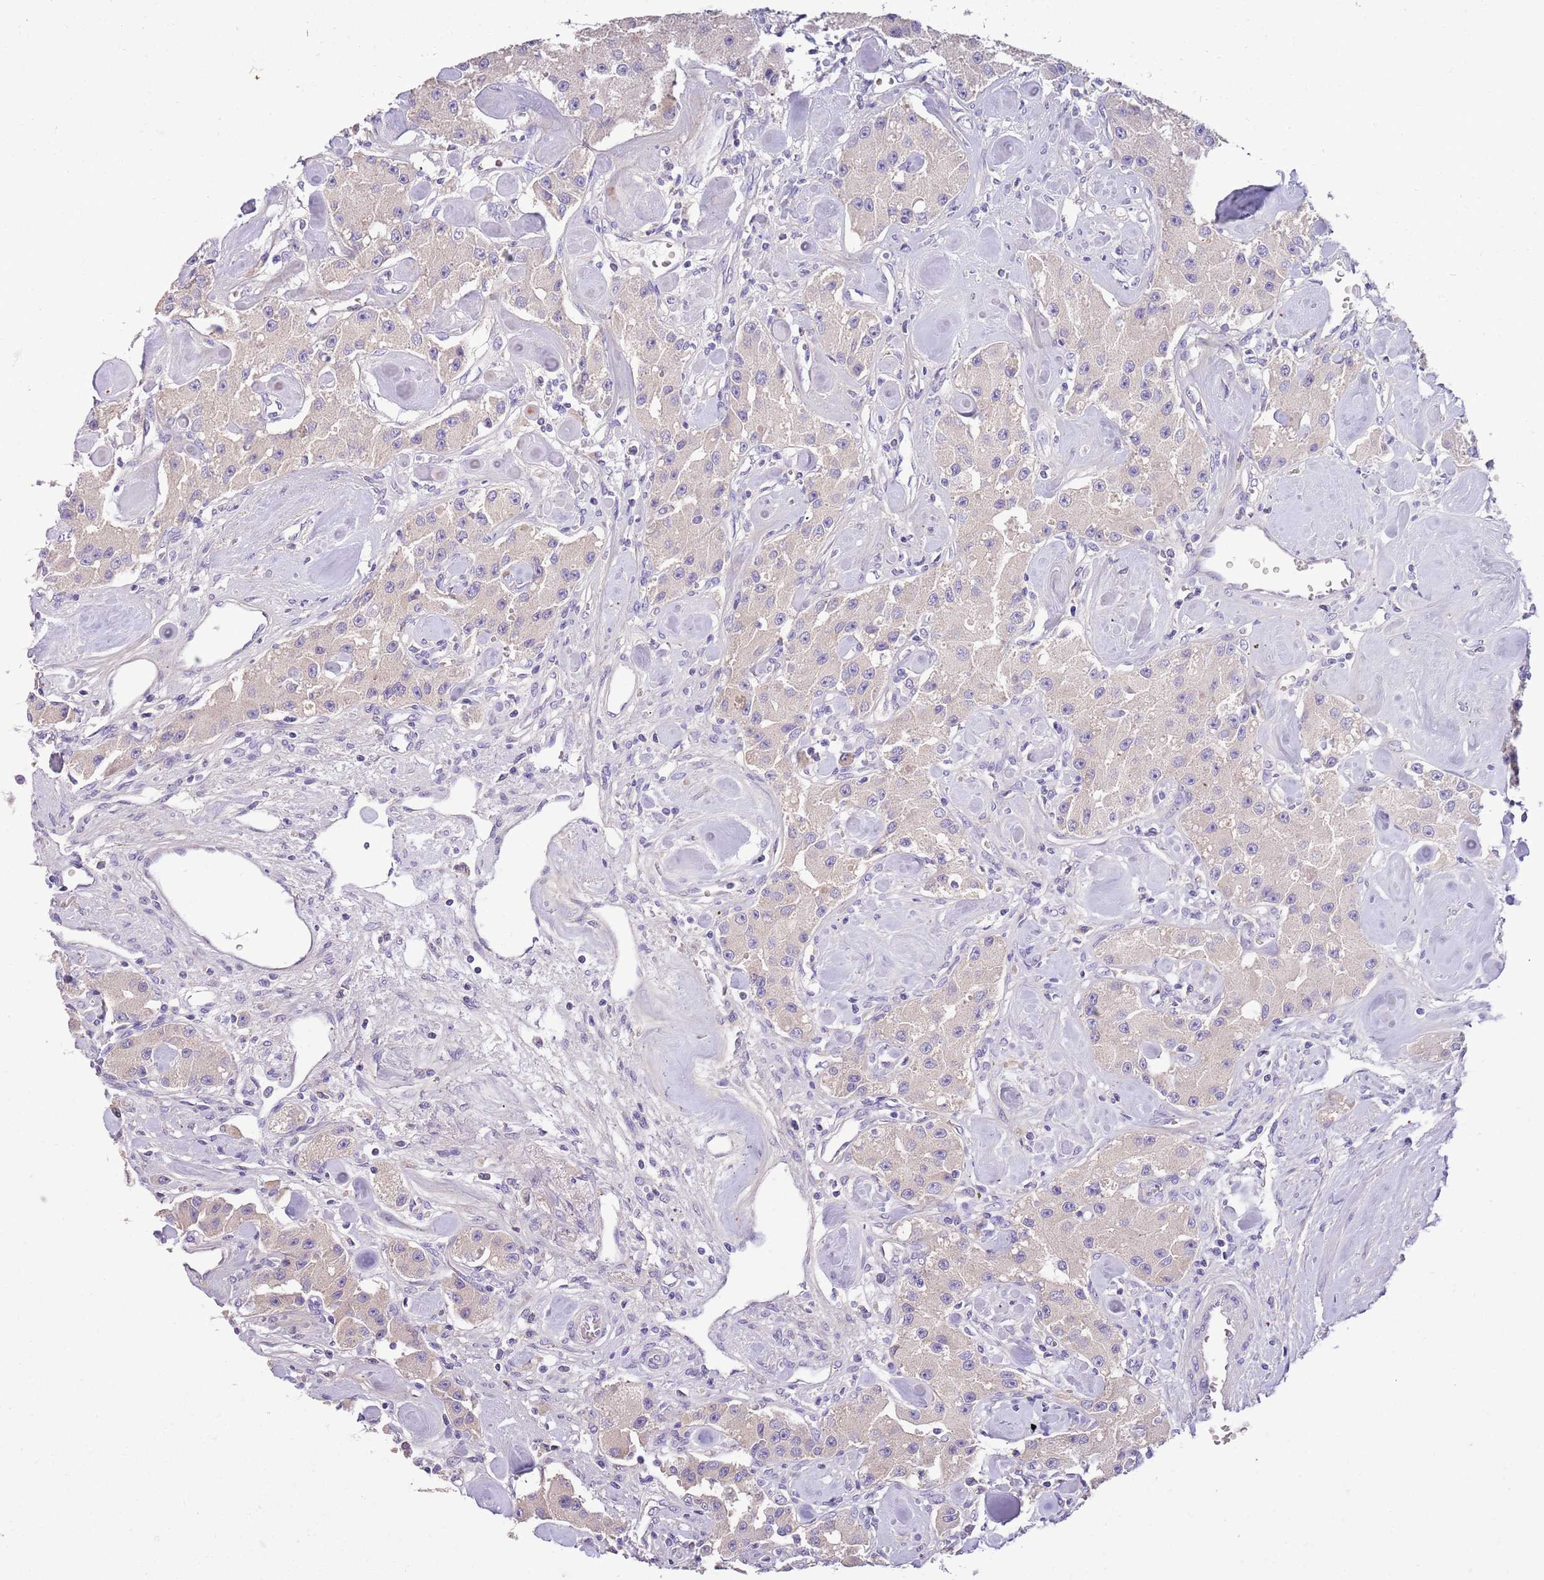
{"staining": {"intensity": "negative", "quantity": "none", "location": "none"}, "tissue": "carcinoid", "cell_type": "Tumor cells", "image_type": "cancer", "snomed": [{"axis": "morphology", "description": "Carcinoid, malignant, NOS"}, {"axis": "topography", "description": "Pancreas"}], "caption": "This is an immunohistochemistry (IHC) micrograph of carcinoid. There is no positivity in tumor cells.", "gene": "ZNF658", "patient": {"sex": "male", "age": 41}}